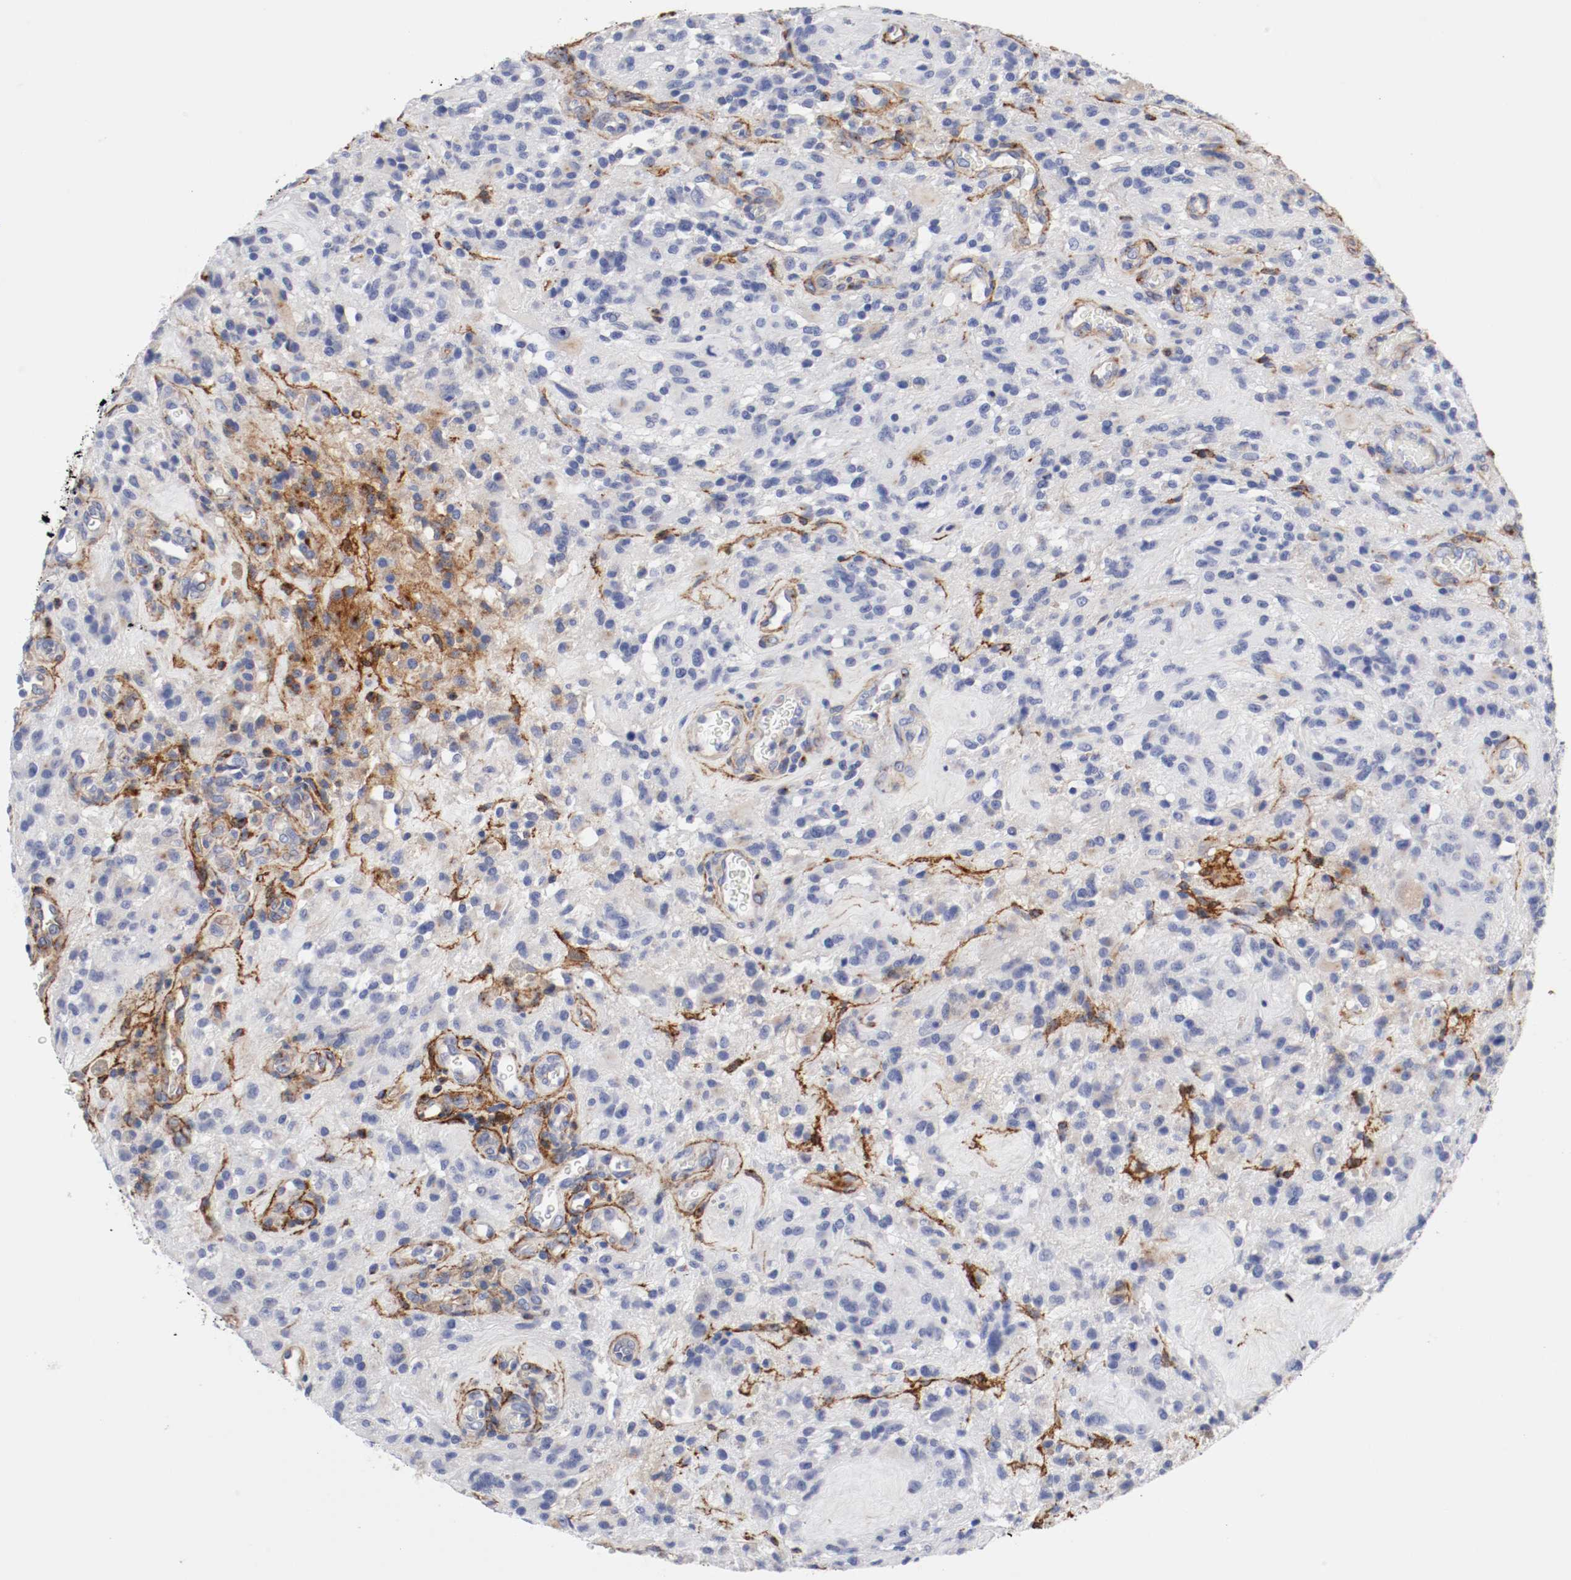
{"staining": {"intensity": "weak", "quantity": "<25%", "location": "cytoplasmic/membranous"}, "tissue": "glioma", "cell_type": "Tumor cells", "image_type": "cancer", "snomed": [{"axis": "morphology", "description": "Normal tissue, NOS"}, {"axis": "morphology", "description": "Glioma, malignant, High grade"}, {"axis": "topography", "description": "Cerebral cortex"}], "caption": "This is a image of immunohistochemistry (IHC) staining of glioma, which shows no positivity in tumor cells.", "gene": "IFITM1", "patient": {"sex": "male", "age": 56}}